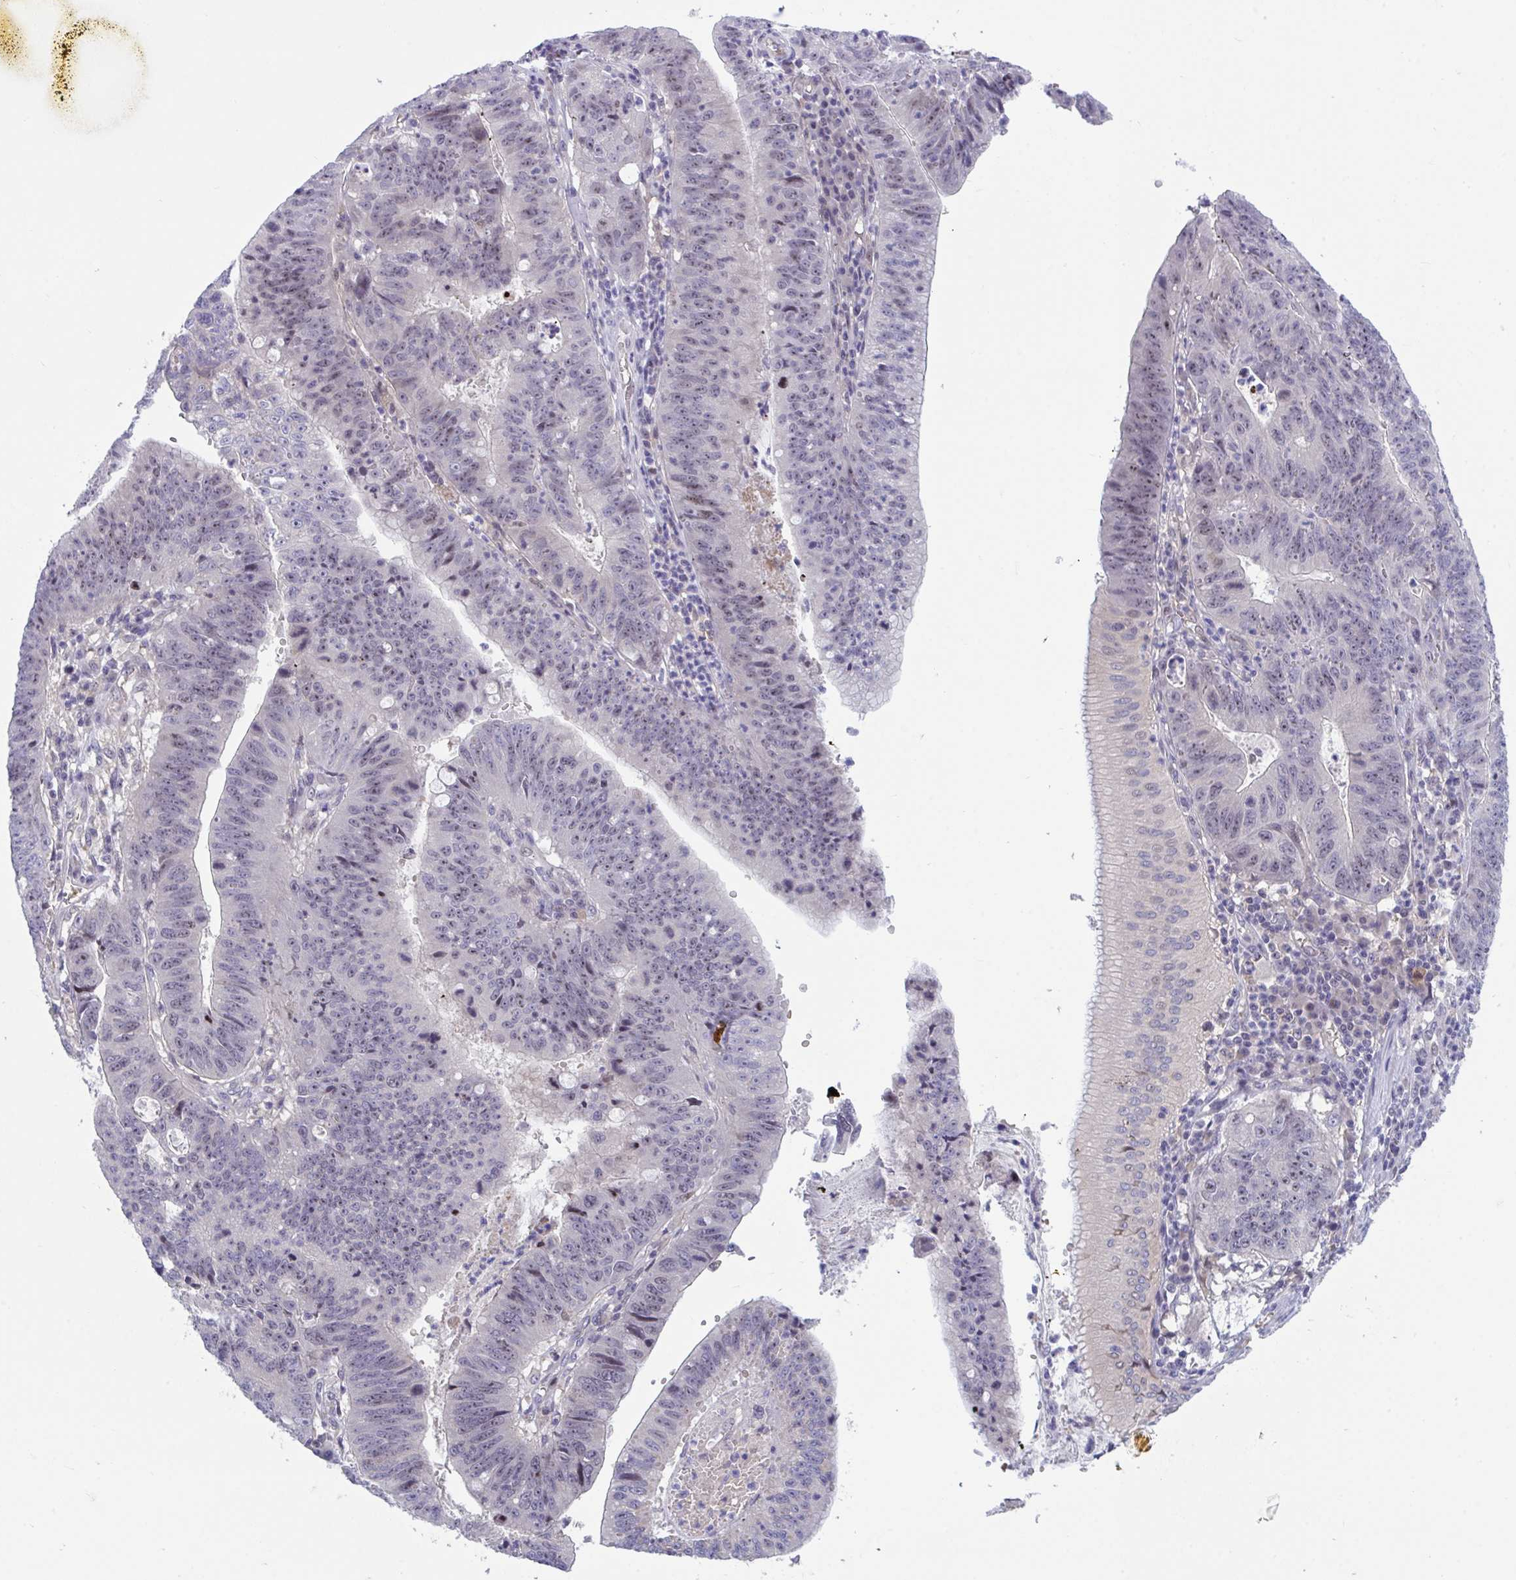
{"staining": {"intensity": "weak", "quantity": "25%-75%", "location": "nuclear"}, "tissue": "stomach cancer", "cell_type": "Tumor cells", "image_type": "cancer", "snomed": [{"axis": "morphology", "description": "Adenocarcinoma, NOS"}, {"axis": "topography", "description": "Stomach"}], "caption": "High-magnification brightfield microscopy of stomach adenocarcinoma stained with DAB (brown) and counterstained with hematoxylin (blue). tumor cells exhibit weak nuclear expression is identified in approximately25%-75% of cells.", "gene": "CENPQ", "patient": {"sex": "male", "age": 59}}